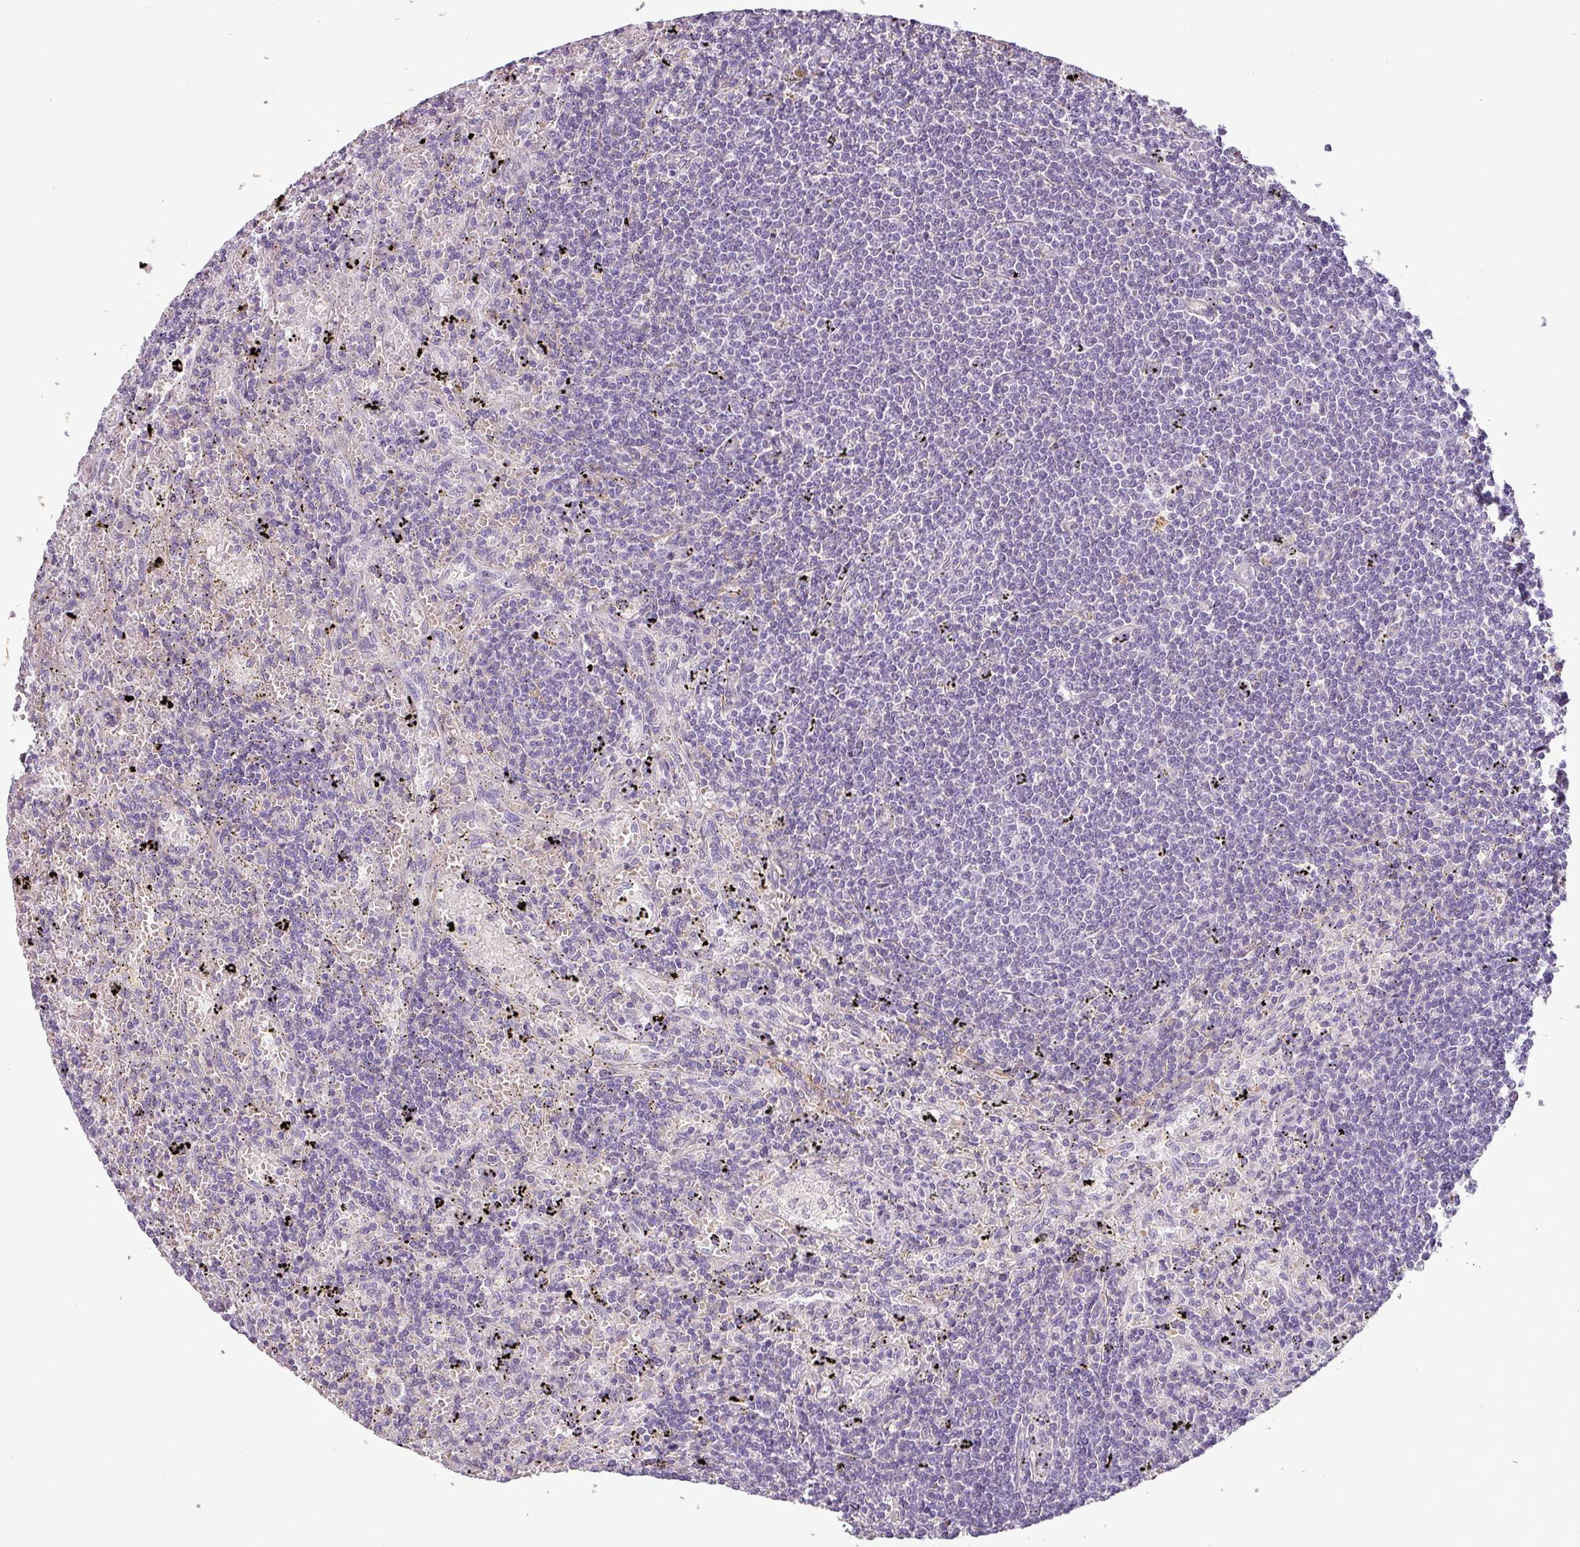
{"staining": {"intensity": "negative", "quantity": "none", "location": "none"}, "tissue": "lymphoma", "cell_type": "Tumor cells", "image_type": "cancer", "snomed": [{"axis": "morphology", "description": "Malignant lymphoma, non-Hodgkin's type, Low grade"}, {"axis": "topography", "description": "Spleen"}], "caption": "An image of lymphoma stained for a protein displays no brown staining in tumor cells. The staining was performed using DAB to visualize the protein expression in brown, while the nuclei were stained in blue with hematoxylin (Magnification: 20x).", "gene": "APOC1", "patient": {"sex": "male", "age": 76}}